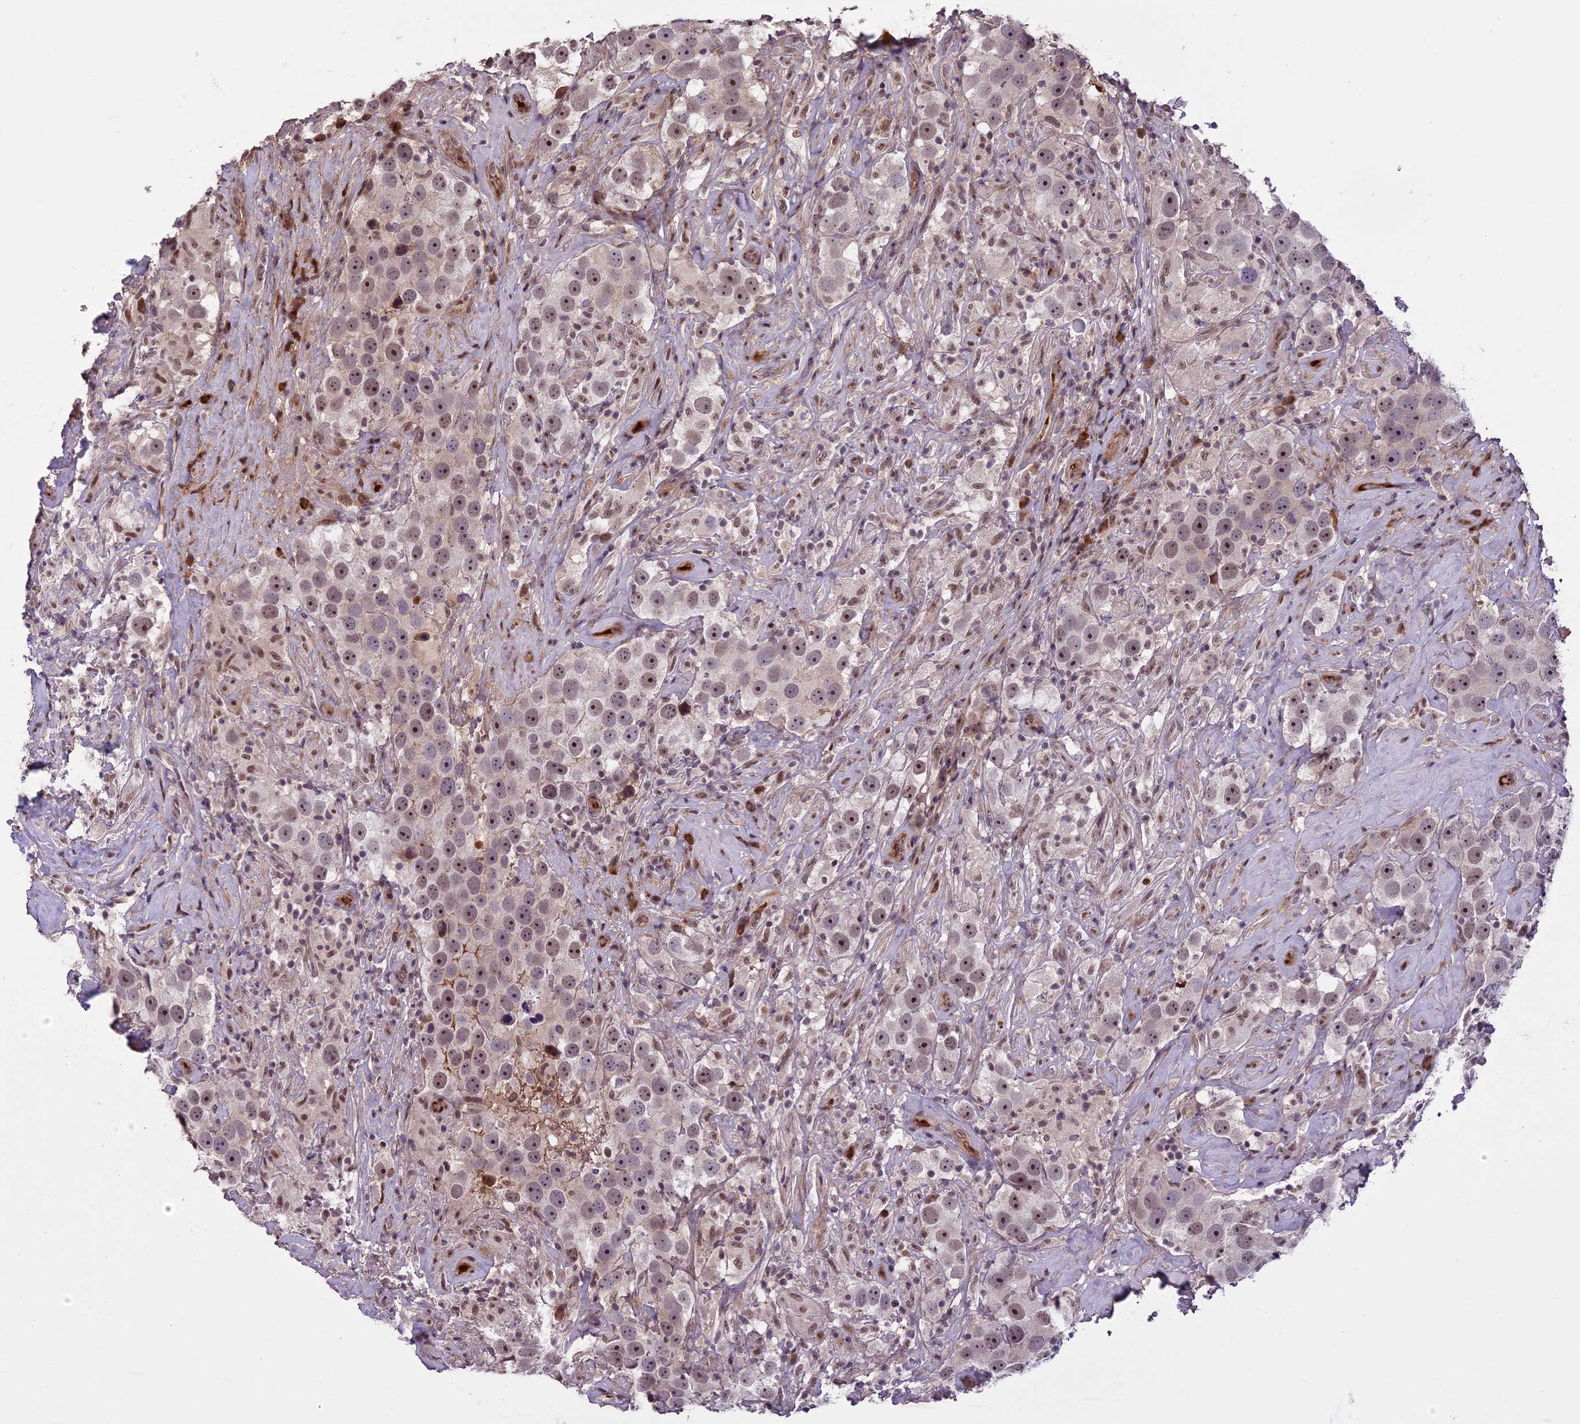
{"staining": {"intensity": "weak", "quantity": "25%-75%", "location": "nuclear"}, "tissue": "testis cancer", "cell_type": "Tumor cells", "image_type": "cancer", "snomed": [{"axis": "morphology", "description": "Seminoma, NOS"}, {"axis": "topography", "description": "Testis"}], "caption": "Testis seminoma was stained to show a protein in brown. There is low levels of weak nuclear staining in approximately 25%-75% of tumor cells.", "gene": "ENHO", "patient": {"sex": "male", "age": 49}}